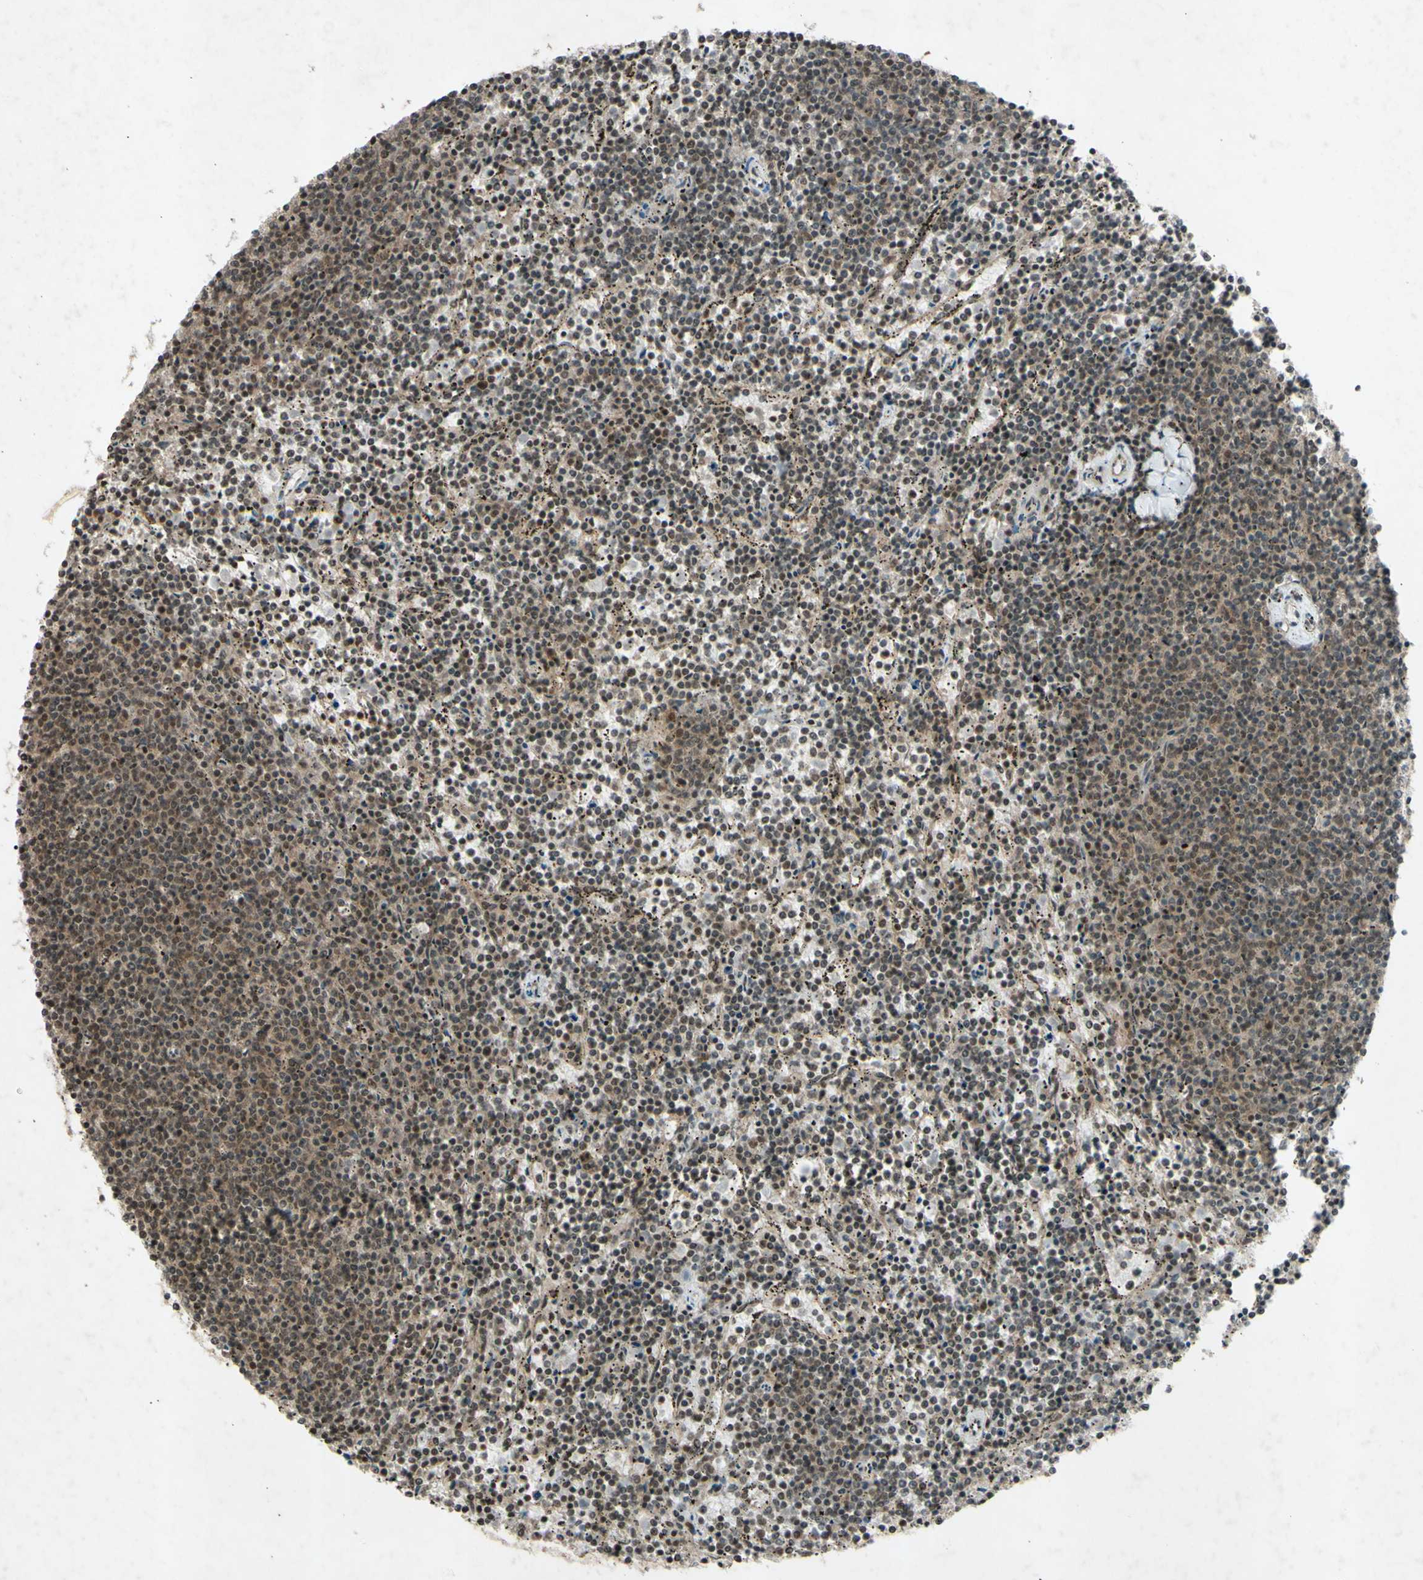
{"staining": {"intensity": "weak", "quantity": ">75%", "location": "nuclear"}, "tissue": "lymphoma", "cell_type": "Tumor cells", "image_type": "cancer", "snomed": [{"axis": "morphology", "description": "Malignant lymphoma, non-Hodgkin's type, Low grade"}, {"axis": "topography", "description": "Spleen"}], "caption": "Weak nuclear protein expression is seen in approximately >75% of tumor cells in lymphoma. The protein is shown in brown color, while the nuclei are stained blue.", "gene": "SNW1", "patient": {"sex": "female", "age": 50}}